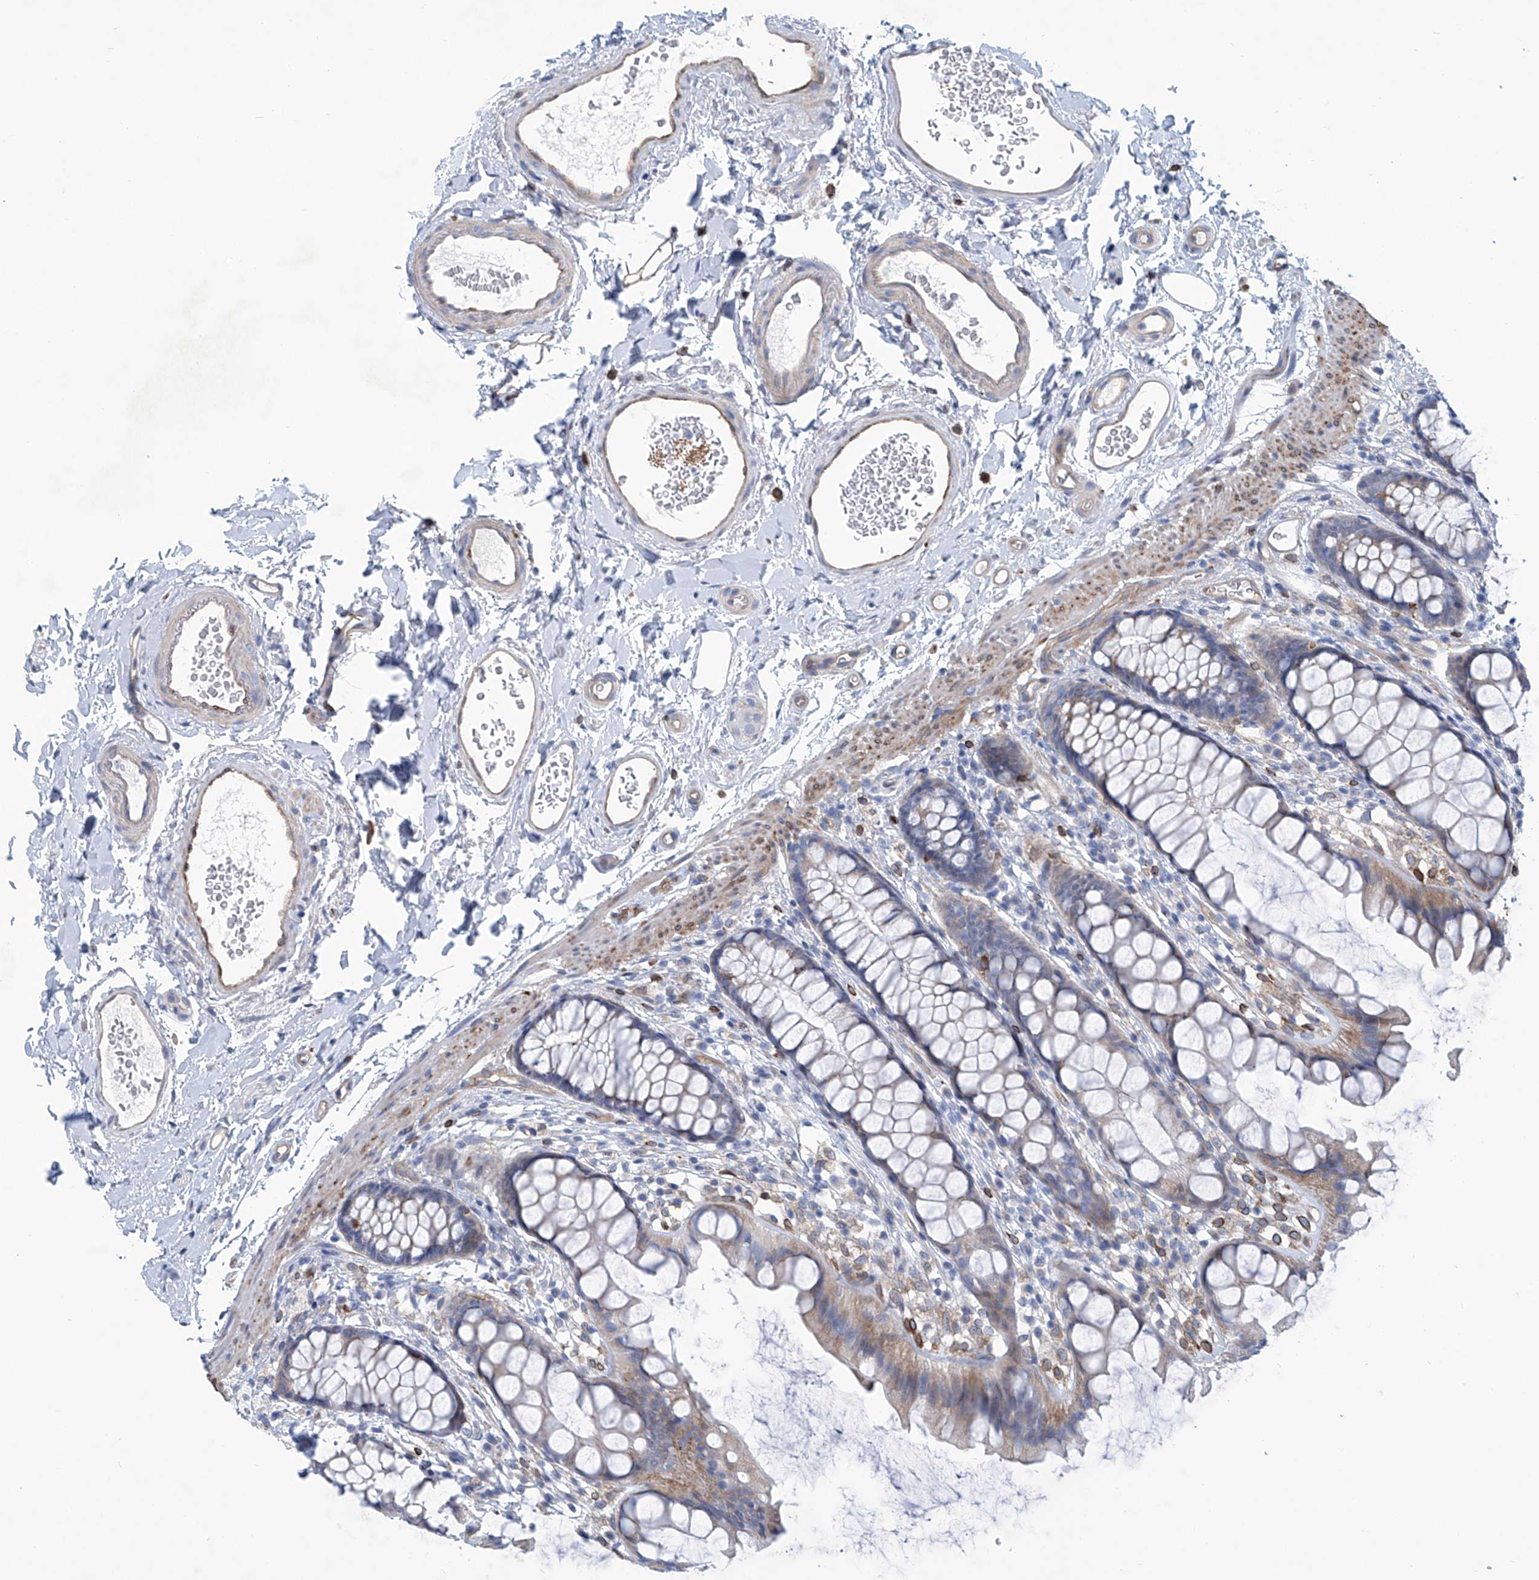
{"staining": {"intensity": "weak", "quantity": "<25%", "location": "cytoplasmic/membranous"}, "tissue": "rectum", "cell_type": "Glandular cells", "image_type": "normal", "snomed": [{"axis": "morphology", "description": "Normal tissue, NOS"}, {"axis": "topography", "description": "Rectum"}], "caption": "This micrograph is of normal rectum stained with immunohistochemistry to label a protein in brown with the nuclei are counter-stained blue. There is no expression in glandular cells.", "gene": "TNN", "patient": {"sex": "female", "age": 65}}